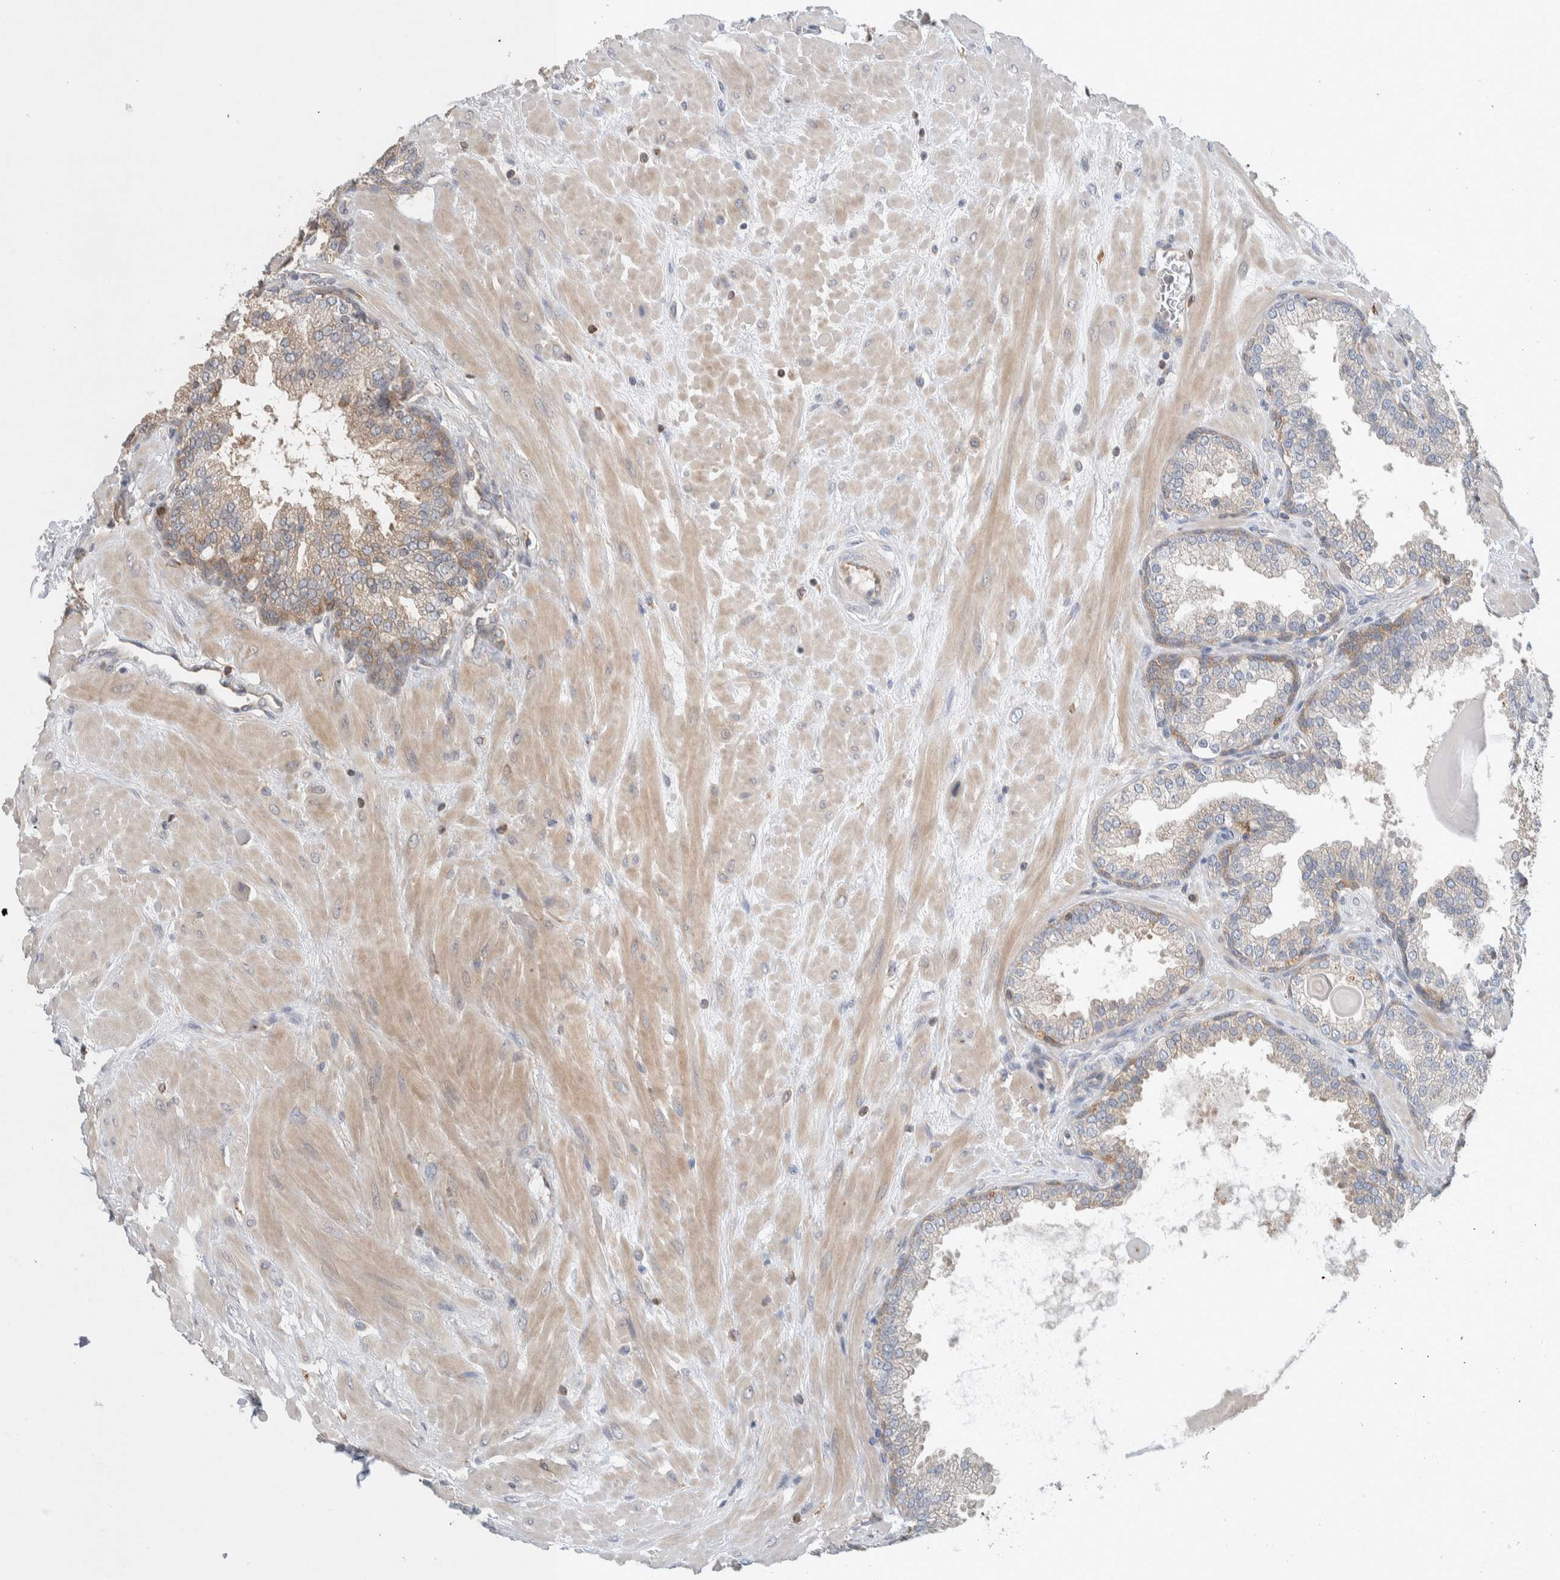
{"staining": {"intensity": "weak", "quantity": "<25%", "location": "cytoplasmic/membranous"}, "tissue": "prostate", "cell_type": "Glandular cells", "image_type": "normal", "snomed": [{"axis": "morphology", "description": "Normal tissue, NOS"}, {"axis": "topography", "description": "Prostate"}], "caption": "DAB (3,3'-diaminobenzidine) immunohistochemical staining of benign prostate exhibits no significant staining in glandular cells.", "gene": "NFKB2", "patient": {"sex": "male", "age": 51}}